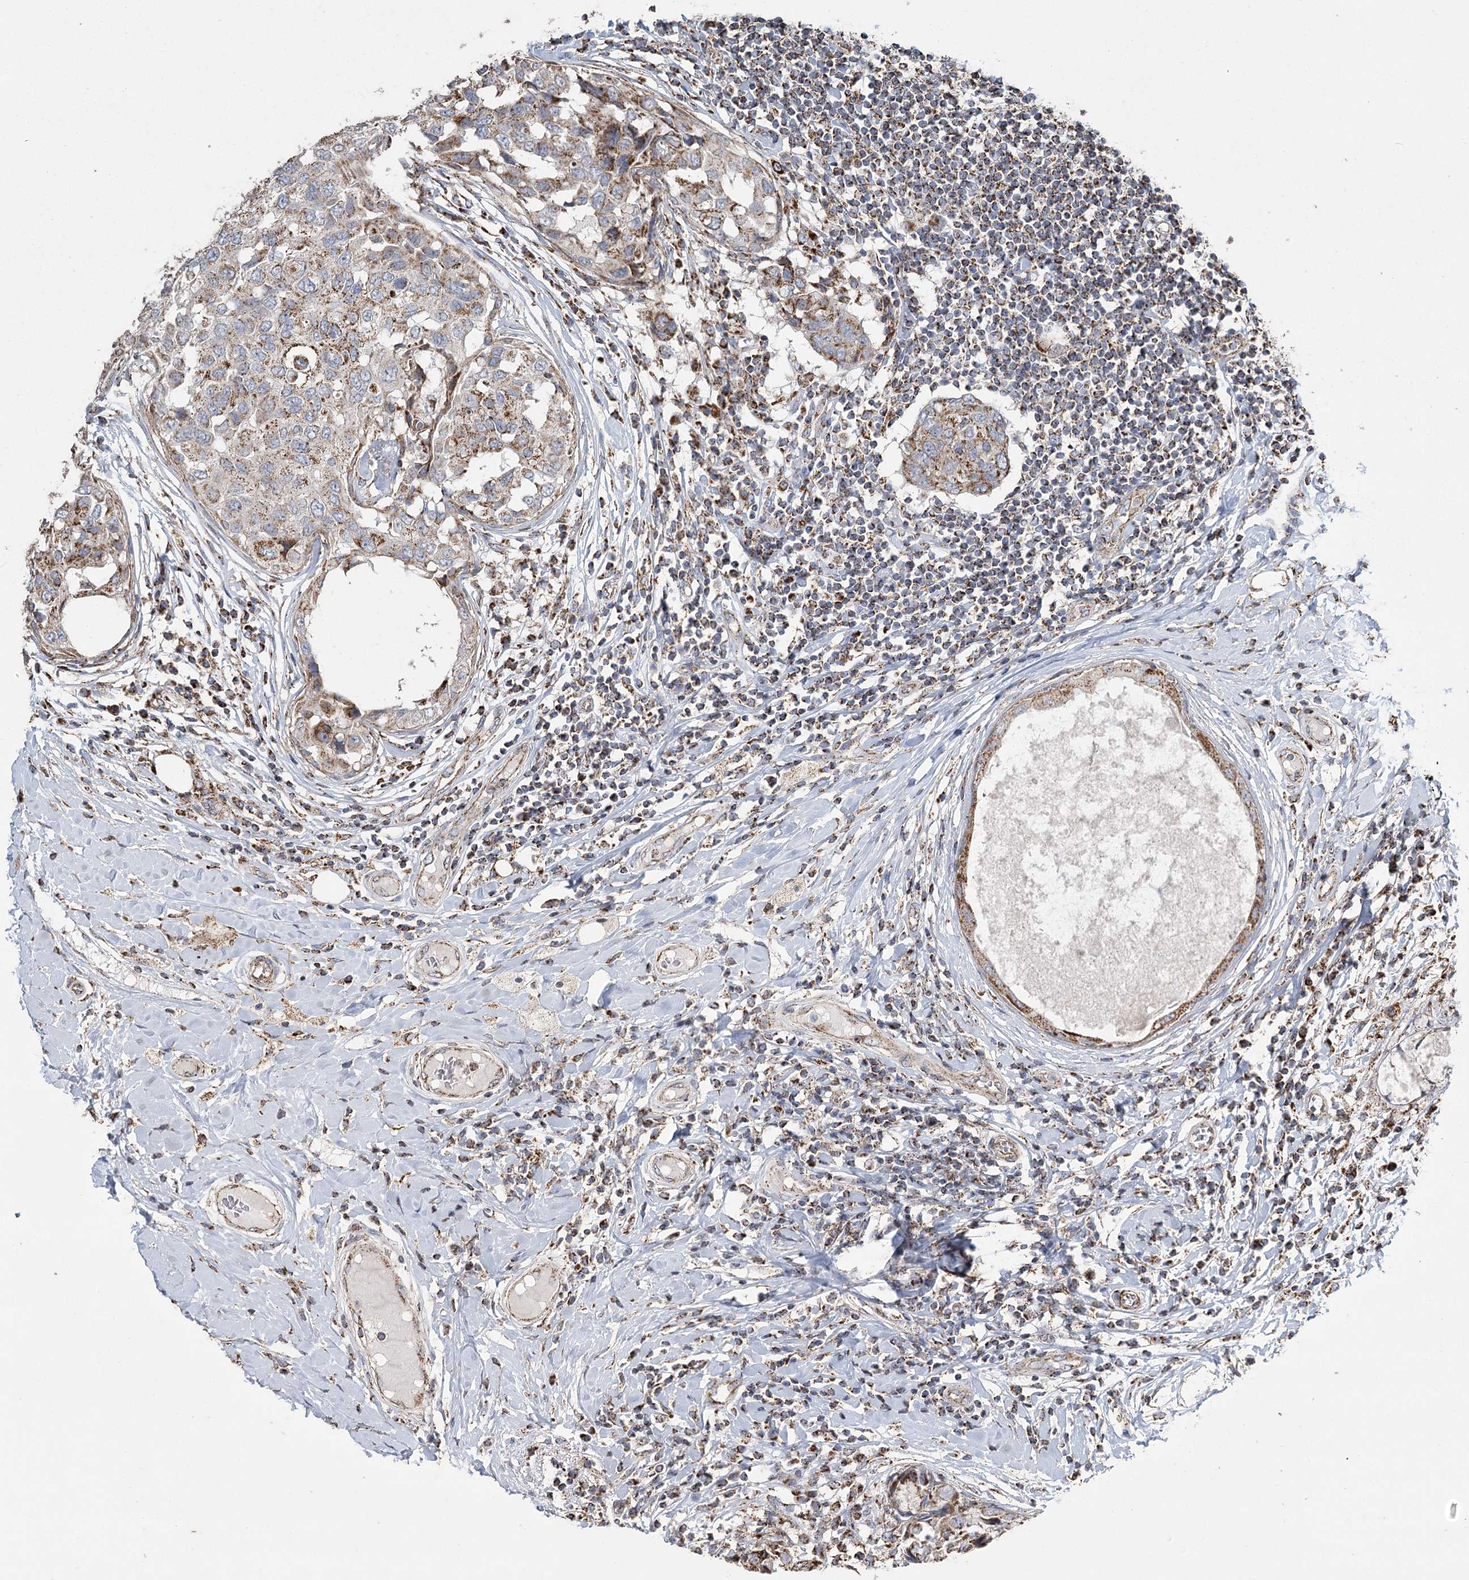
{"staining": {"intensity": "strong", "quantity": "25%-75%", "location": "cytoplasmic/membranous"}, "tissue": "breast cancer", "cell_type": "Tumor cells", "image_type": "cancer", "snomed": [{"axis": "morphology", "description": "Duct carcinoma"}, {"axis": "topography", "description": "Breast"}], "caption": "High-power microscopy captured an immunohistochemistry (IHC) image of breast infiltrating ductal carcinoma, revealing strong cytoplasmic/membranous expression in about 25%-75% of tumor cells.", "gene": "RANBP3L", "patient": {"sex": "female", "age": 27}}